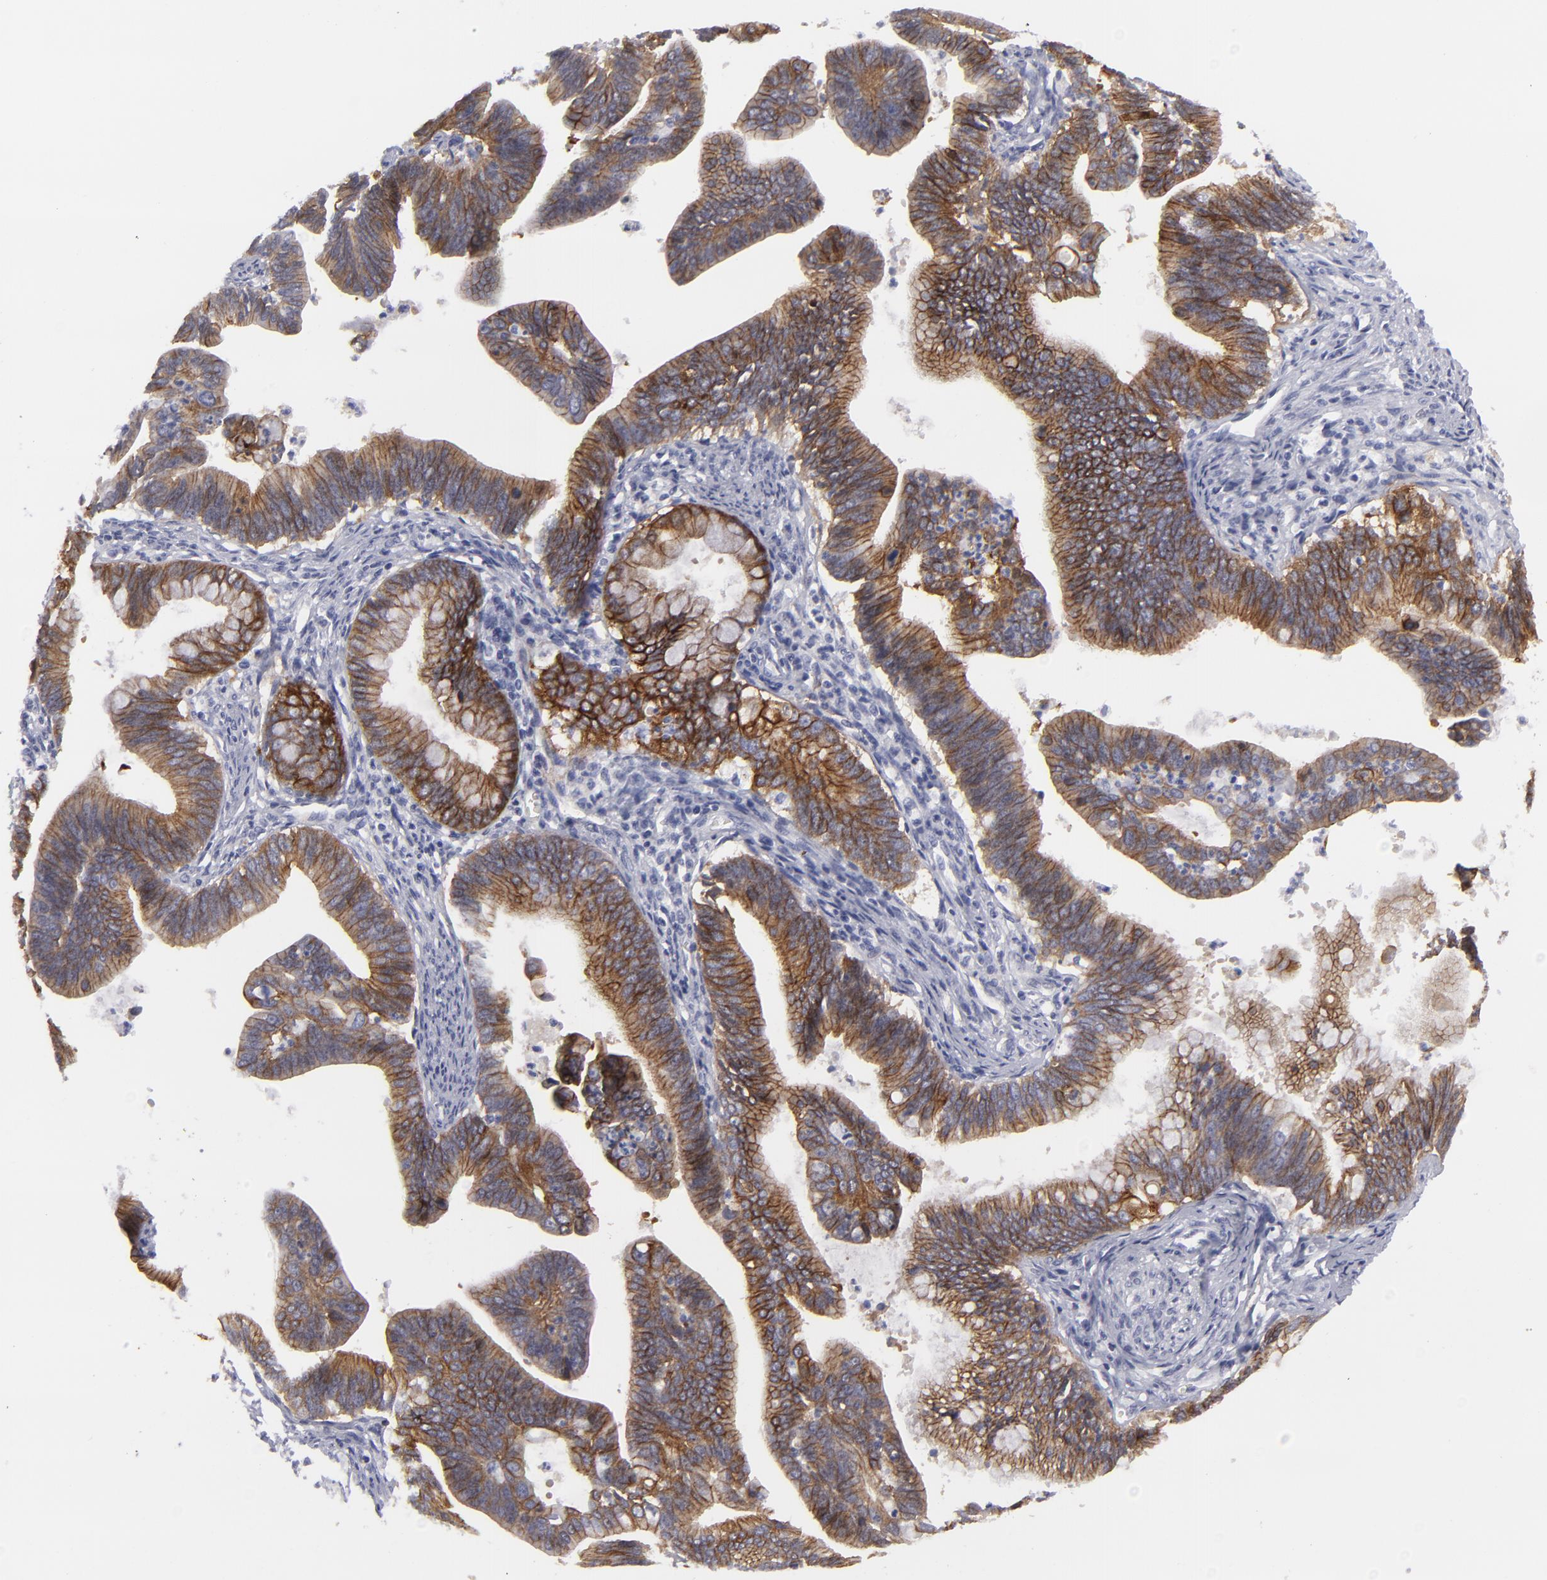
{"staining": {"intensity": "moderate", "quantity": ">75%", "location": "cytoplasmic/membranous"}, "tissue": "cervical cancer", "cell_type": "Tumor cells", "image_type": "cancer", "snomed": [{"axis": "morphology", "description": "Adenocarcinoma, NOS"}, {"axis": "topography", "description": "Cervix"}], "caption": "Tumor cells exhibit medium levels of moderate cytoplasmic/membranous staining in about >75% of cells in human cervical adenocarcinoma. The staining was performed using DAB to visualize the protein expression in brown, while the nuclei were stained in blue with hematoxylin (Magnification: 20x).", "gene": "JUP", "patient": {"sex": "female", "age": 47}}